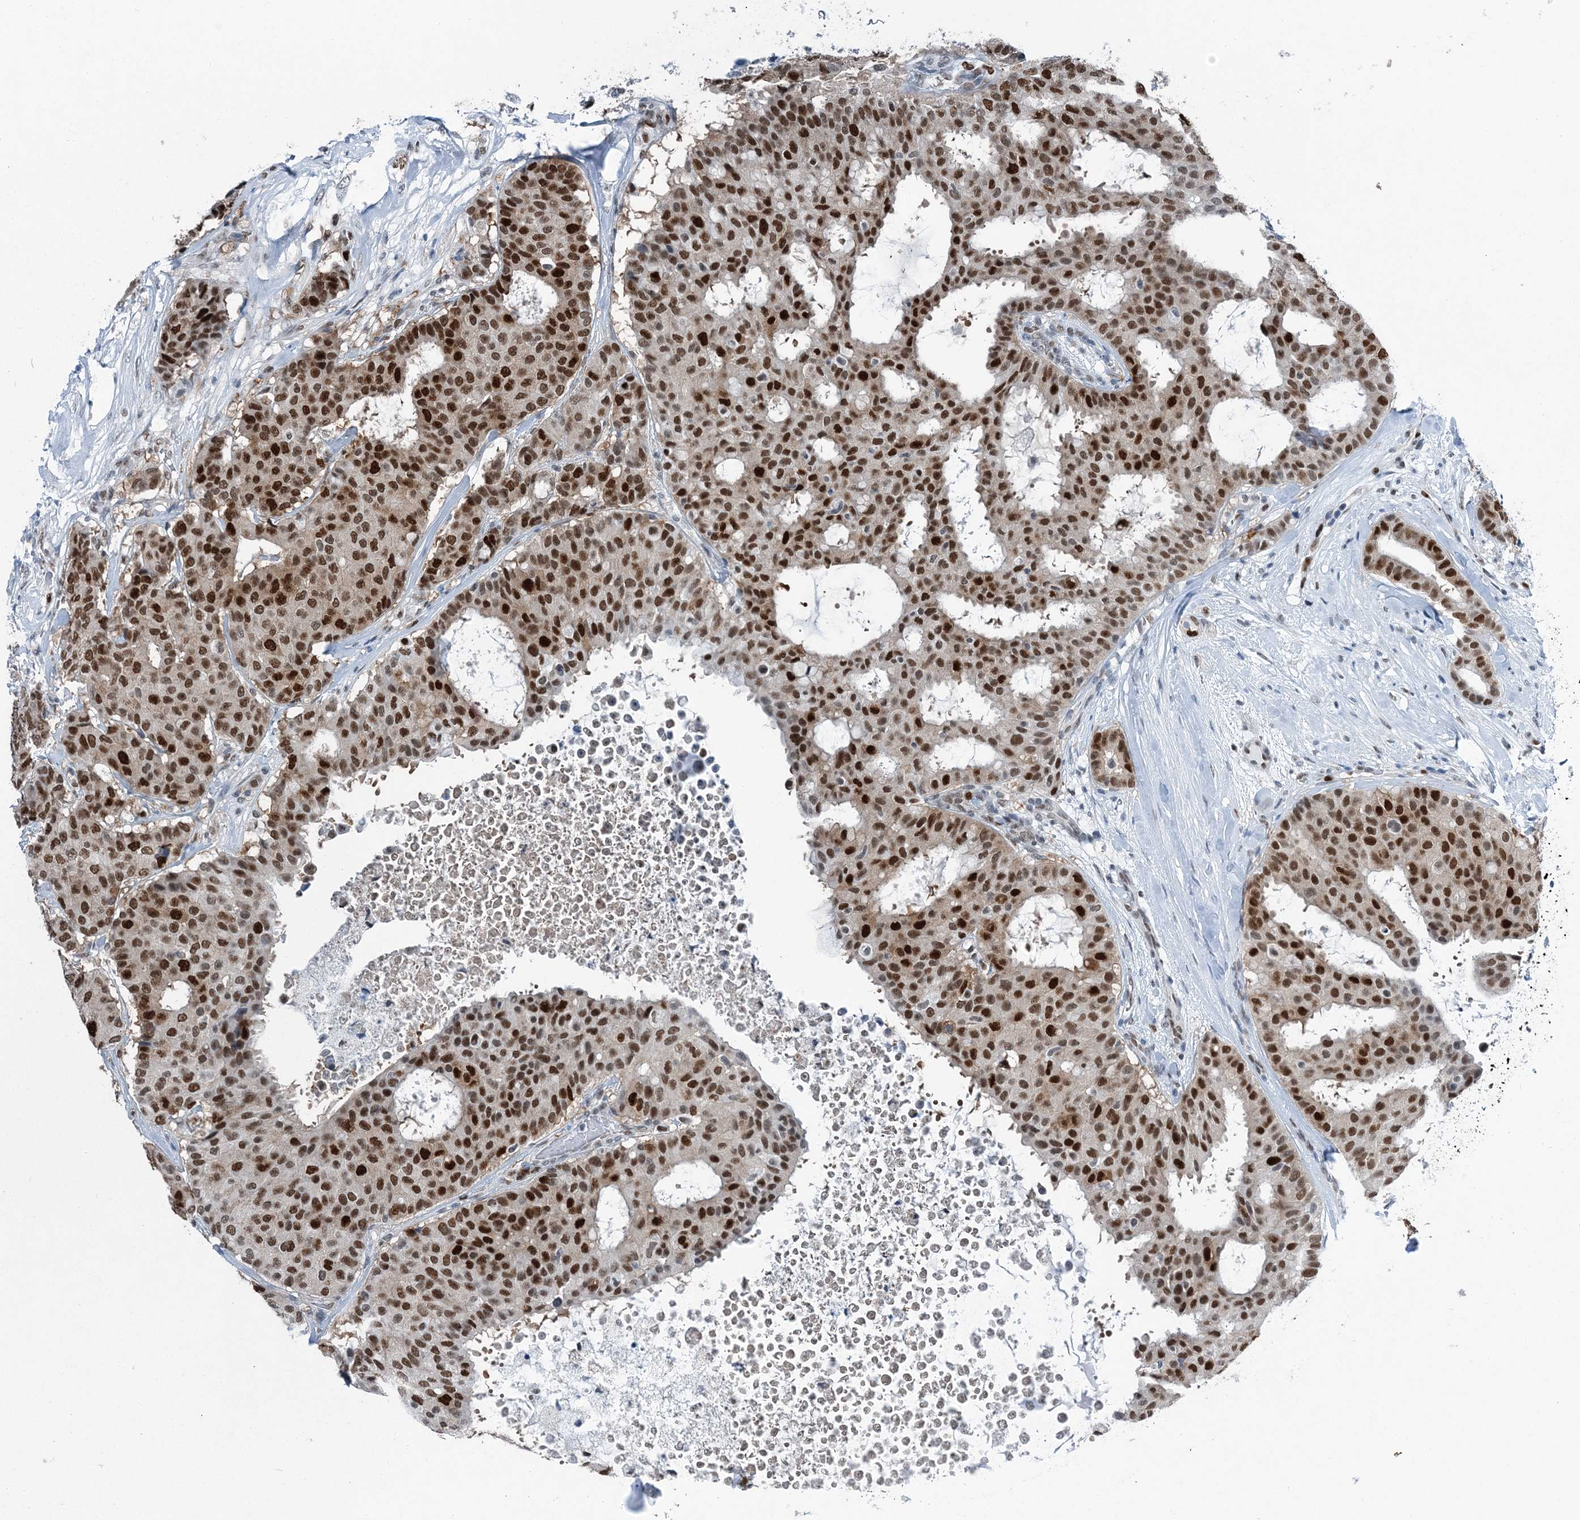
{"staining": {"intensity": "strong", "quantity": ">75%", "location": "nuclear"}, "tissue": "breast cancer", "cell_type": "Tumor cells", "image_type": "cancer", "snomed": [{"axis": "morphology", "description": "Duct carcinoma"}, {"axis": "topography", "description": "Breast"}], "caption": "Approximately >75% of tumor cells in breast cancer show strong nuclear protein expression as visualized by brown immunohistochemical staining.", "gene": "HAT1", "patient": {"sex": "female", "age": 75}}